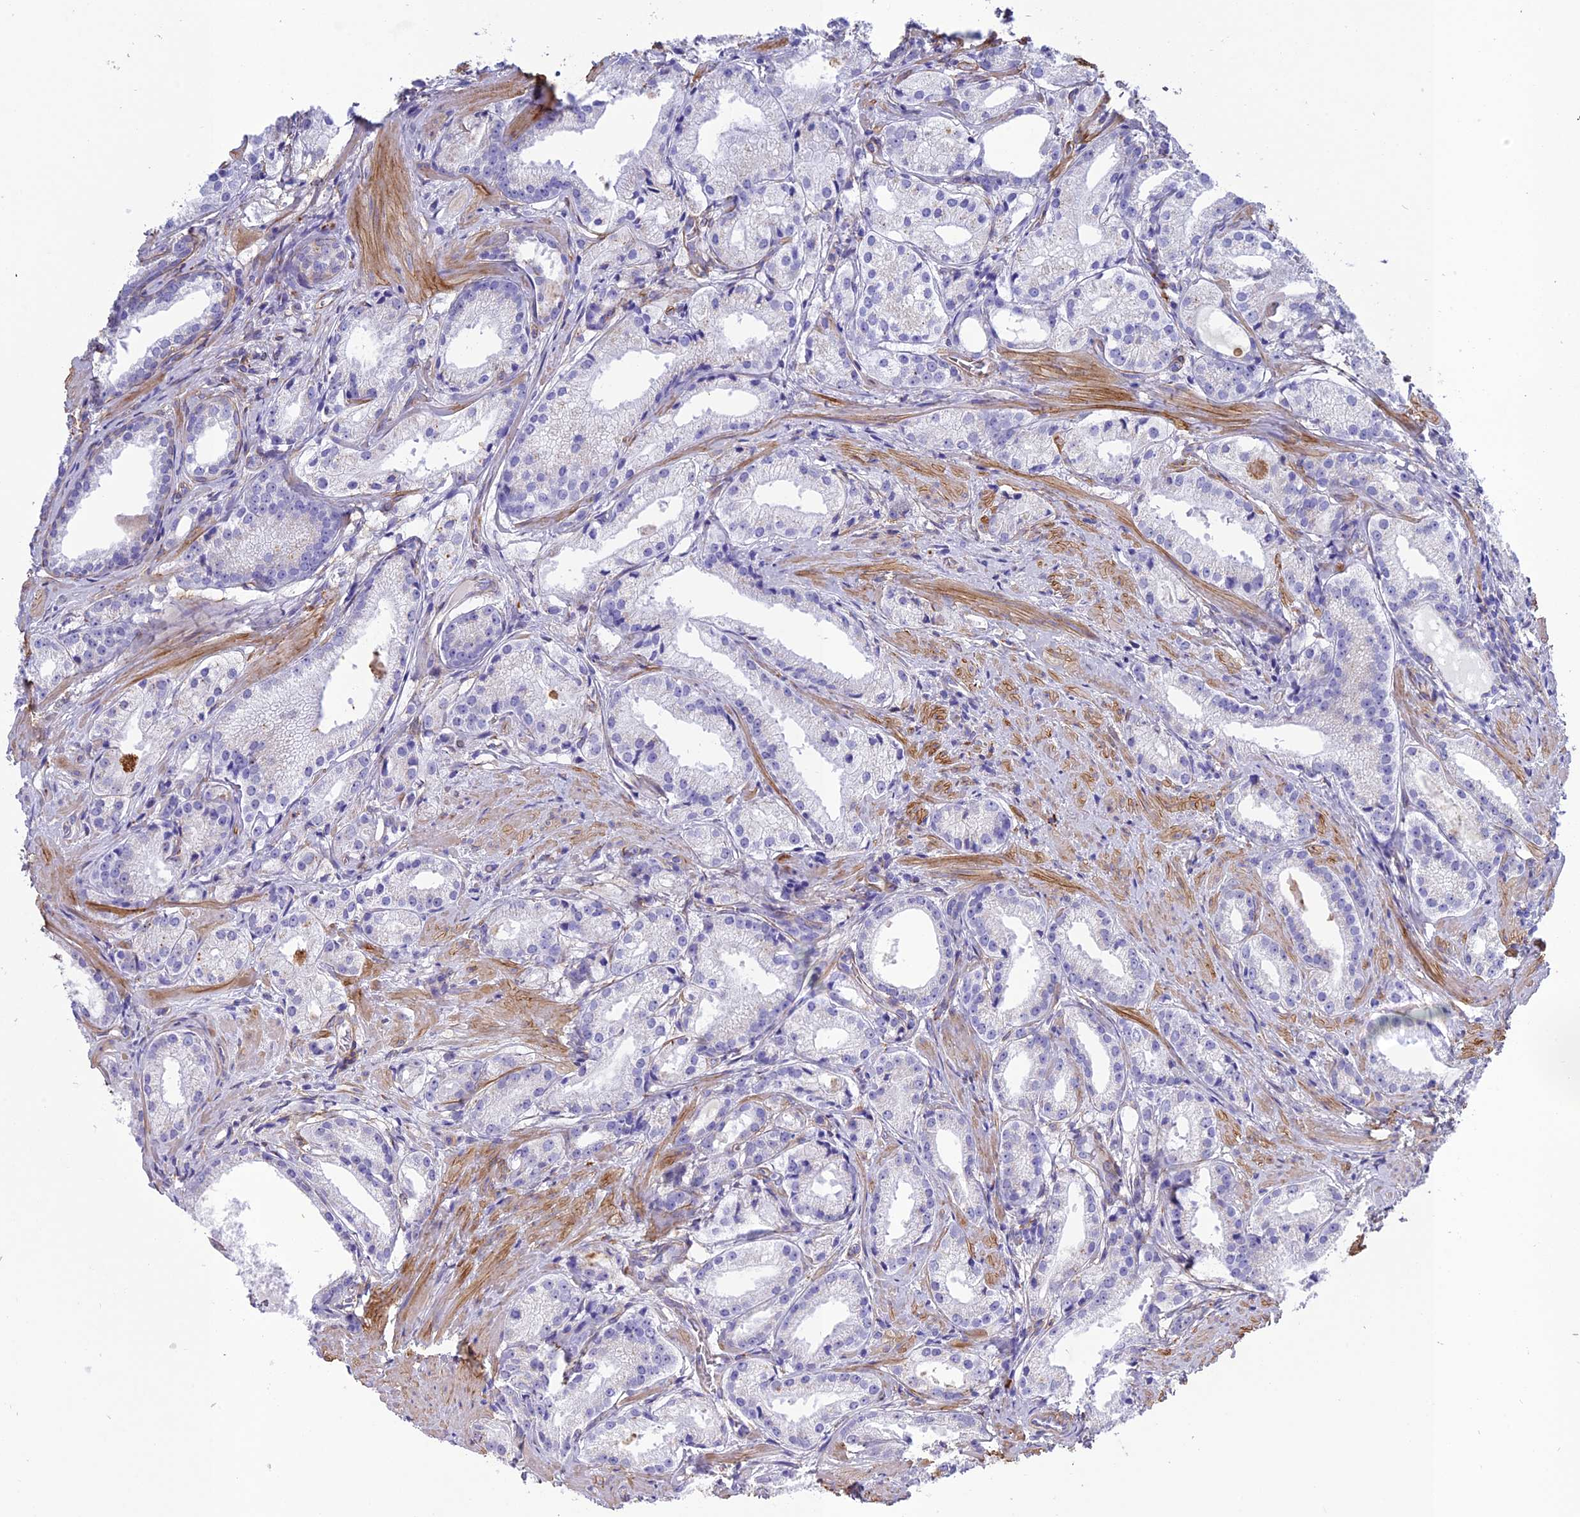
{"staining": {"intensity": "negative", "quantity": "none", "location": "none"}, "tissue": "prostate cancer", "cell_type": "Tumor cells", "image_type": "cancer", "snomed": [{"axis": "morphology", "description": "Adenocarcinoma, Low grade"}, {"axis": "topography", "description": "Prostate"}], "caption": "Immunohistochemistry (IHC) micrograph of prostate cancer stained for a protein (brown), which shows no staining in tumor cells. (DAB (3,3'-diaminobenzidine) IHC with hematoxylin counter stain).", "gene": "TNS1", "patient": {"sex": "male", "age": 57}}